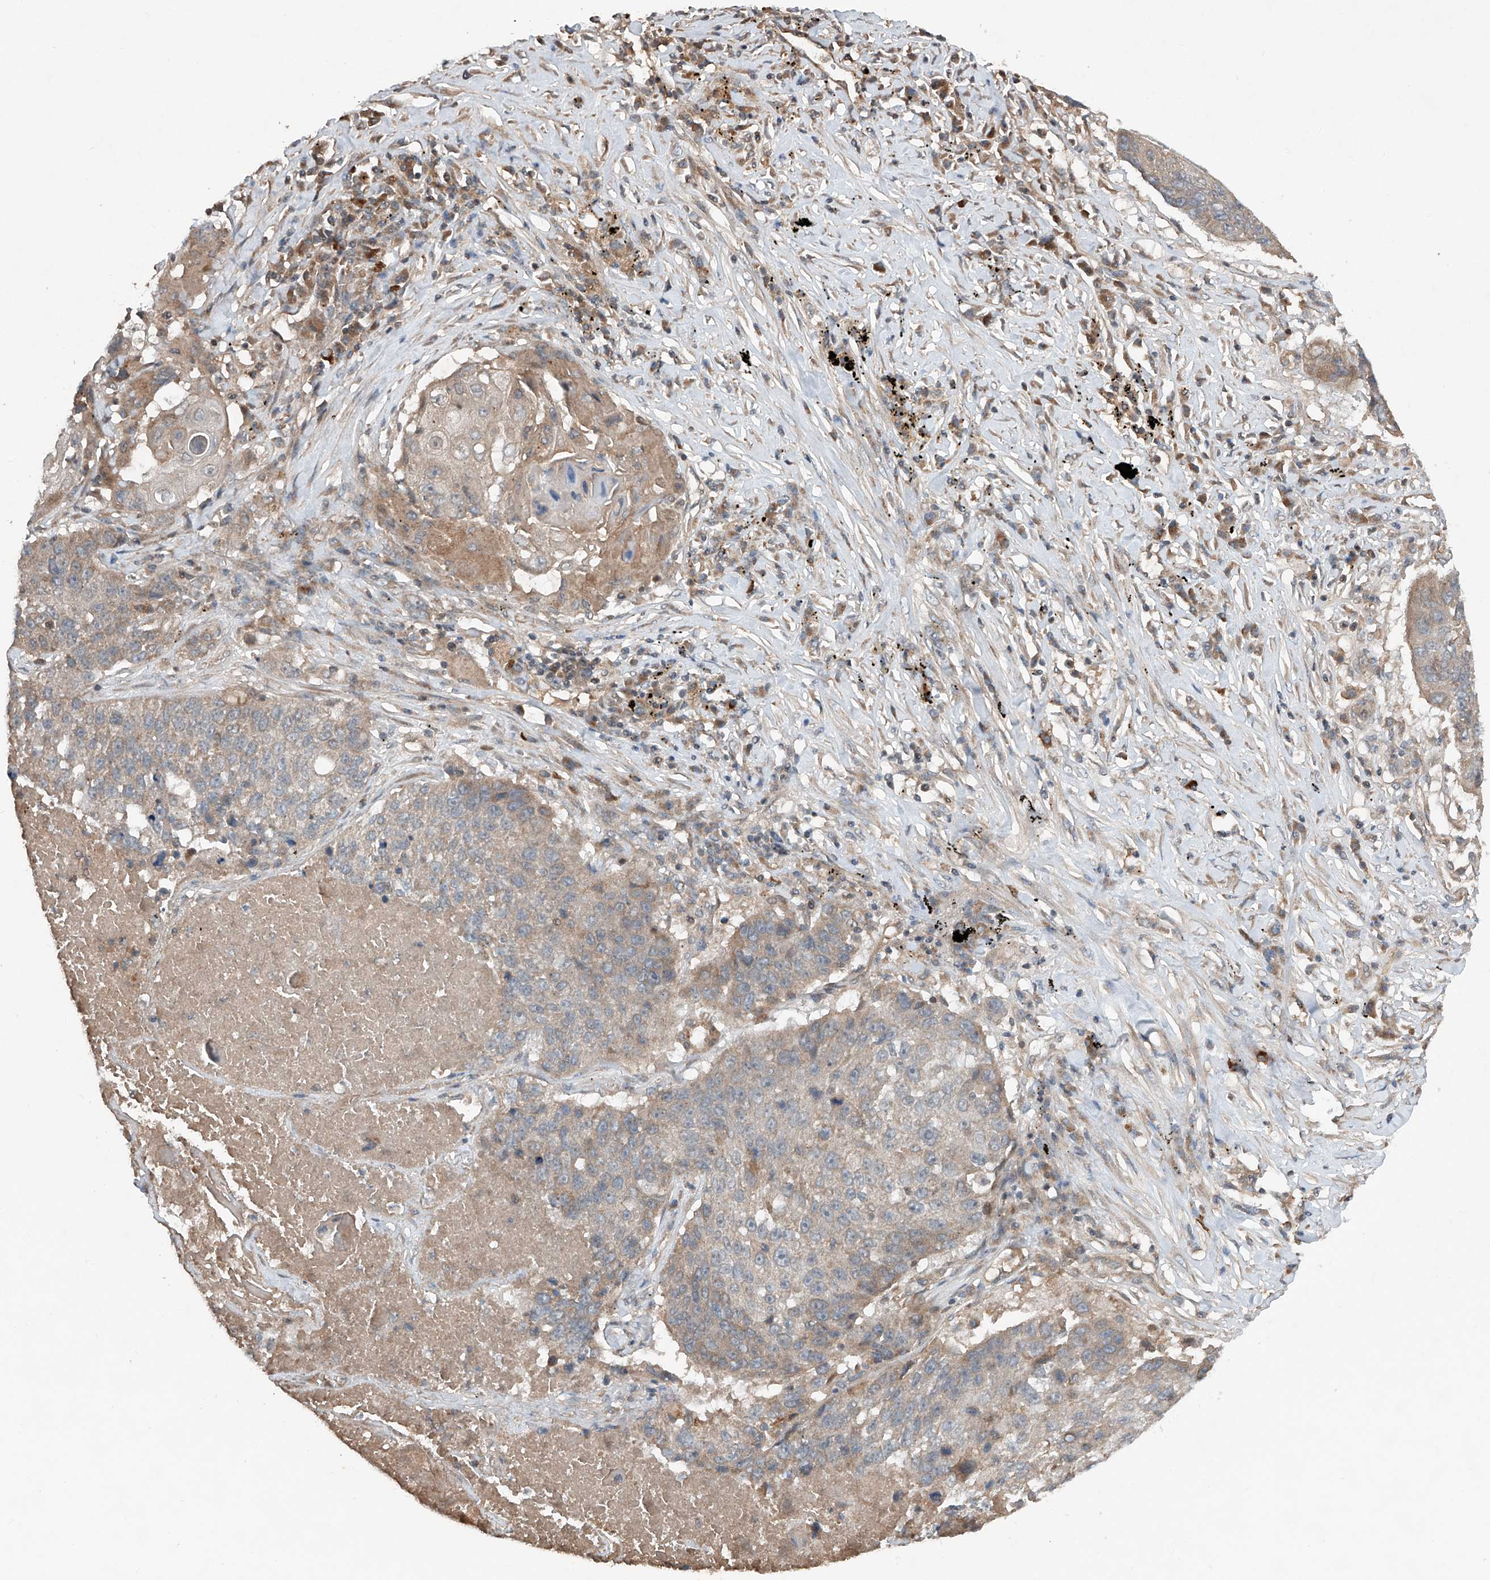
{"staining": {"intensity": "weak", "quantity": "25%-75%", "location": "cytoplasmic/membranous"}, "tissue": "lung cancer", "cell_type": "Tumor cells", "image_type": "cancer", "snomed": [{"axis": "morphology", "description": "Squamous cell carcinoma, NOS"}, {"axis": "topography", "description": "Lung"}], "caption": "A low amount of weak cytoplasmic/membranous positivity is appreciated in about 25%-75% of tumor cells in lung cancer (squamous cell carcinoma) tissue.", "gene": "ADAM23", "patient": {"sex": "male", "age": 61}}